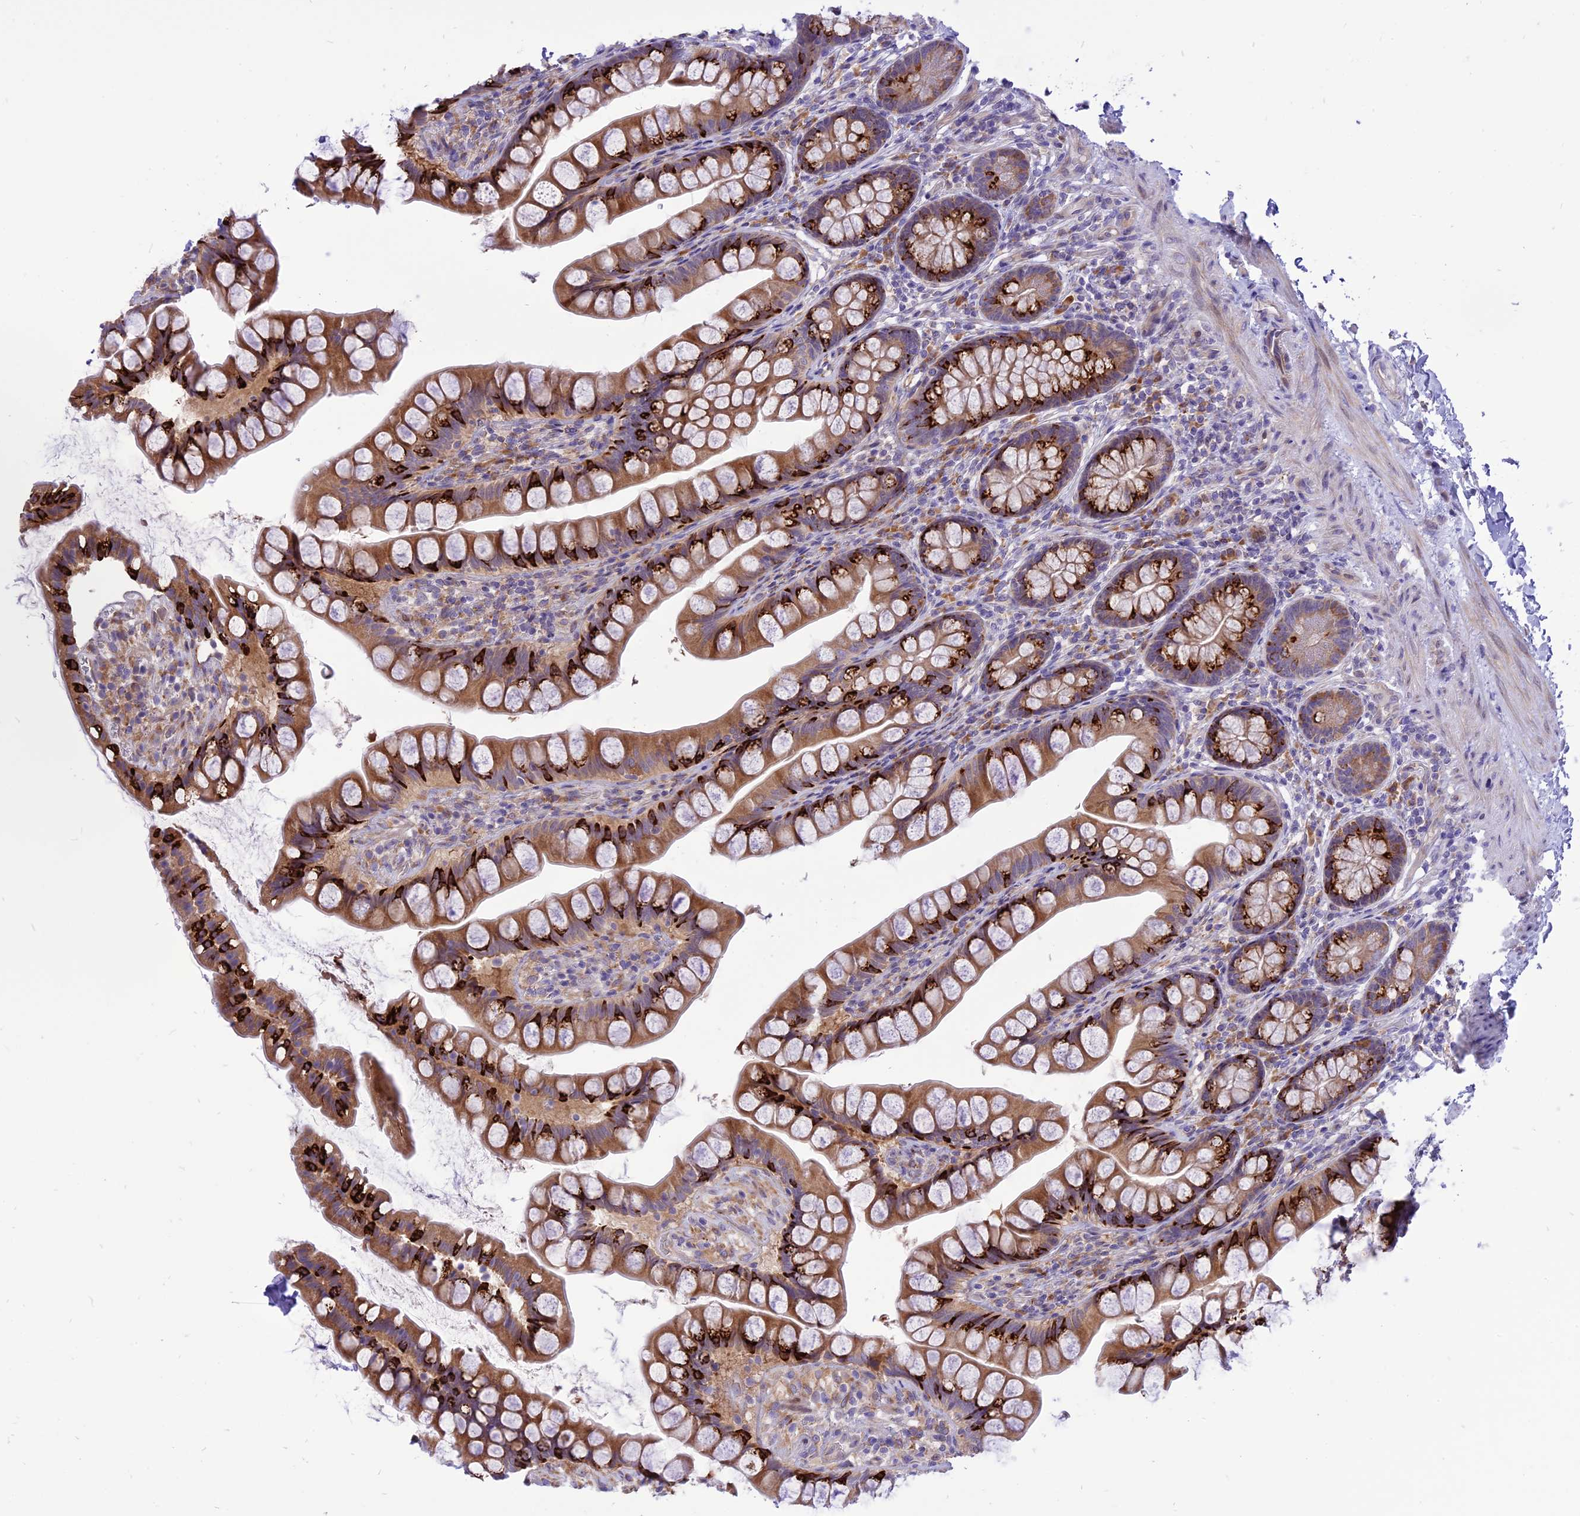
{"staining": {"intensity": "strong", "quantity": ">75%", "location": "cytoplasmic/membranous"}, "tissue": "small intestine", "cell_type": "Glandular cells", "image_type": "normal", "snomed": [{"axis": "morphology", "description": "Normal tissue, NOS"}, {"axis": "topography", "description": "Small intestine"}], "caption": "Strong cytoplasmic/membranous staining for a protein is seen in about >75% of glandular cells of unremarkable small intestine using IHC.", "gene": "ARMCX6", "patient": {"sex": "male", "age": 70}}